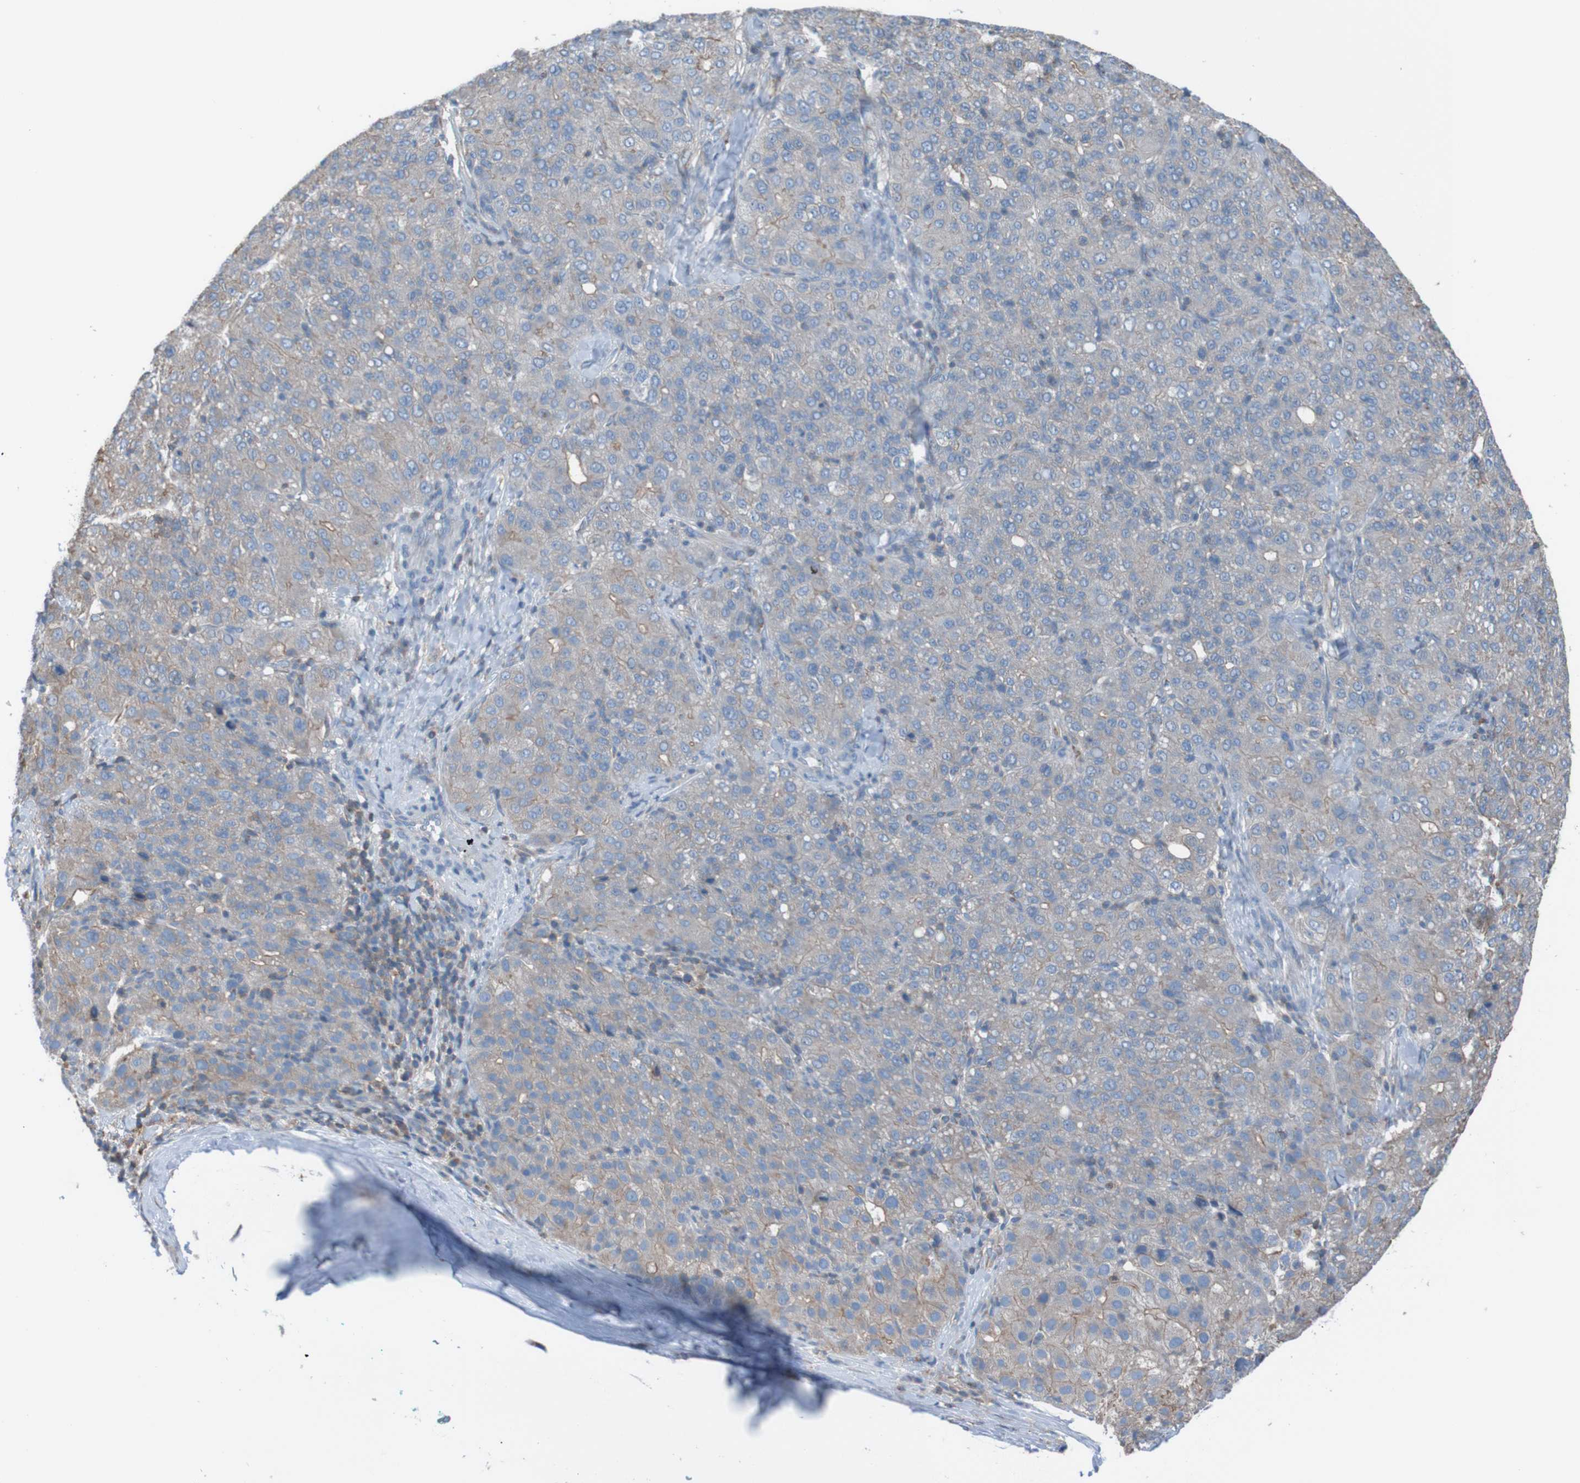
{"staining": {"intensity": "moderate", "quantity": "<25%", "location": "cytoplasmic/membranous"}, "tissue": "liver cancer", "cell_type": "Tumor cells", "image_type": "cancer", "snomed": [{"axis": "morphology", "description": "Carcinoma, Hepatocellular, NOS"}, {"axis": "topography", "description": "Liver"}], "caption": "Liver hepatocellular carcinoma stained with DAB immunohistochemistry (IHC) displays low levels of moderate cytoplasmic/membranous expression in approximately <25% of tumor cells.", "gene": "MINAR1", "patient": {"sex": "male", "age": 65}}